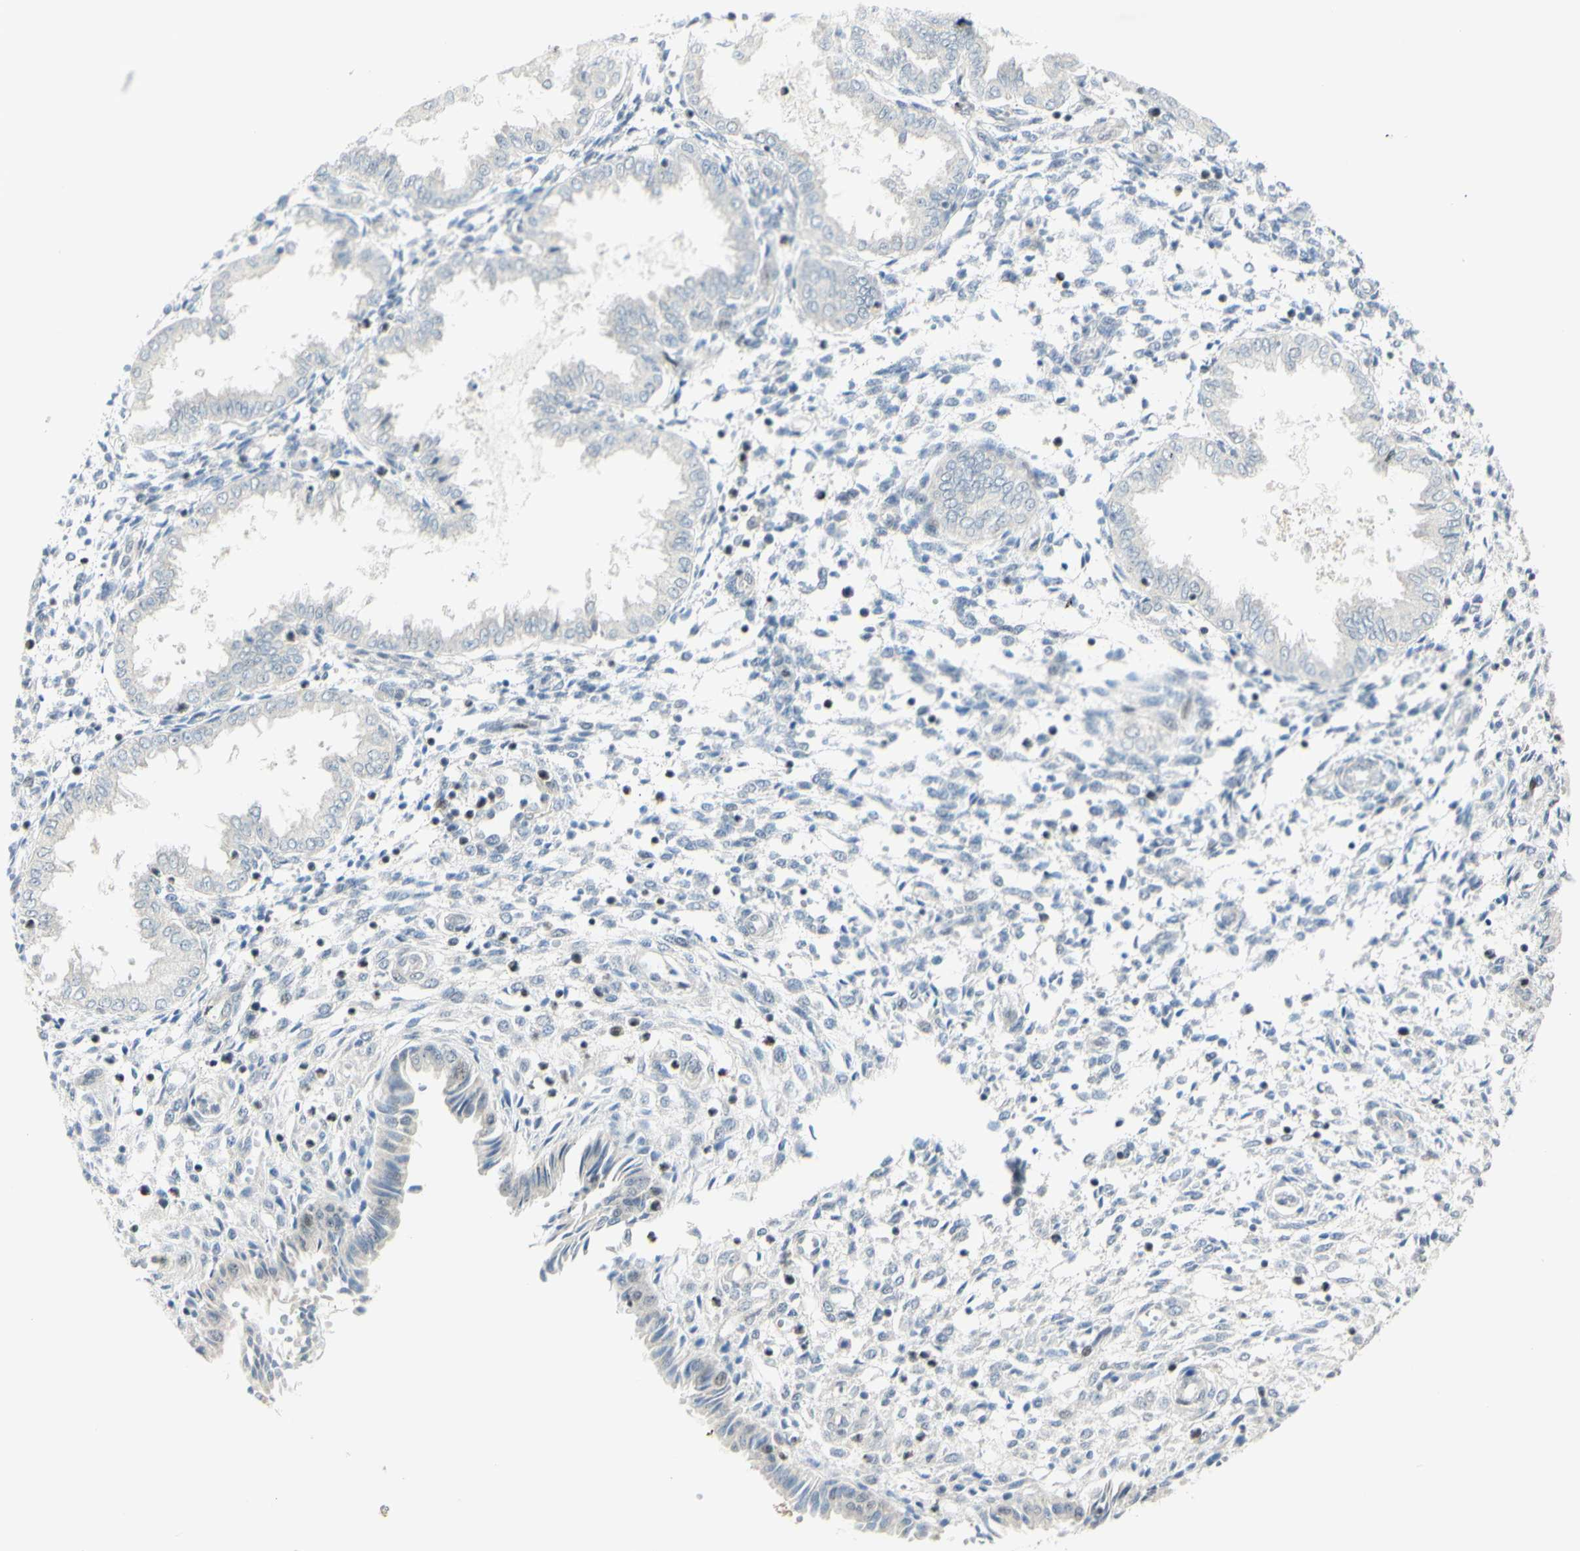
{"staining": {"intensity": "weak", "quantity": "25%-75%", "location": "nuclear"}, "tissue": "endometrium", "cell_type": "Cells in endometrial stroma", "image_type": "normal", "snomed": [{"axis": "morphology", "description": "Normal tissue, NOS"}, {"axis": "topography", "description": "Endometrium"}], "caption": "This micrograph exhibits IHC staining of normal endometrium, with low weak nuclear staining in approximately 25%-75% of cells in endometrial stroma.", "gene": "ZMYM6", "patient": {"sex": "female", "age": 33}}